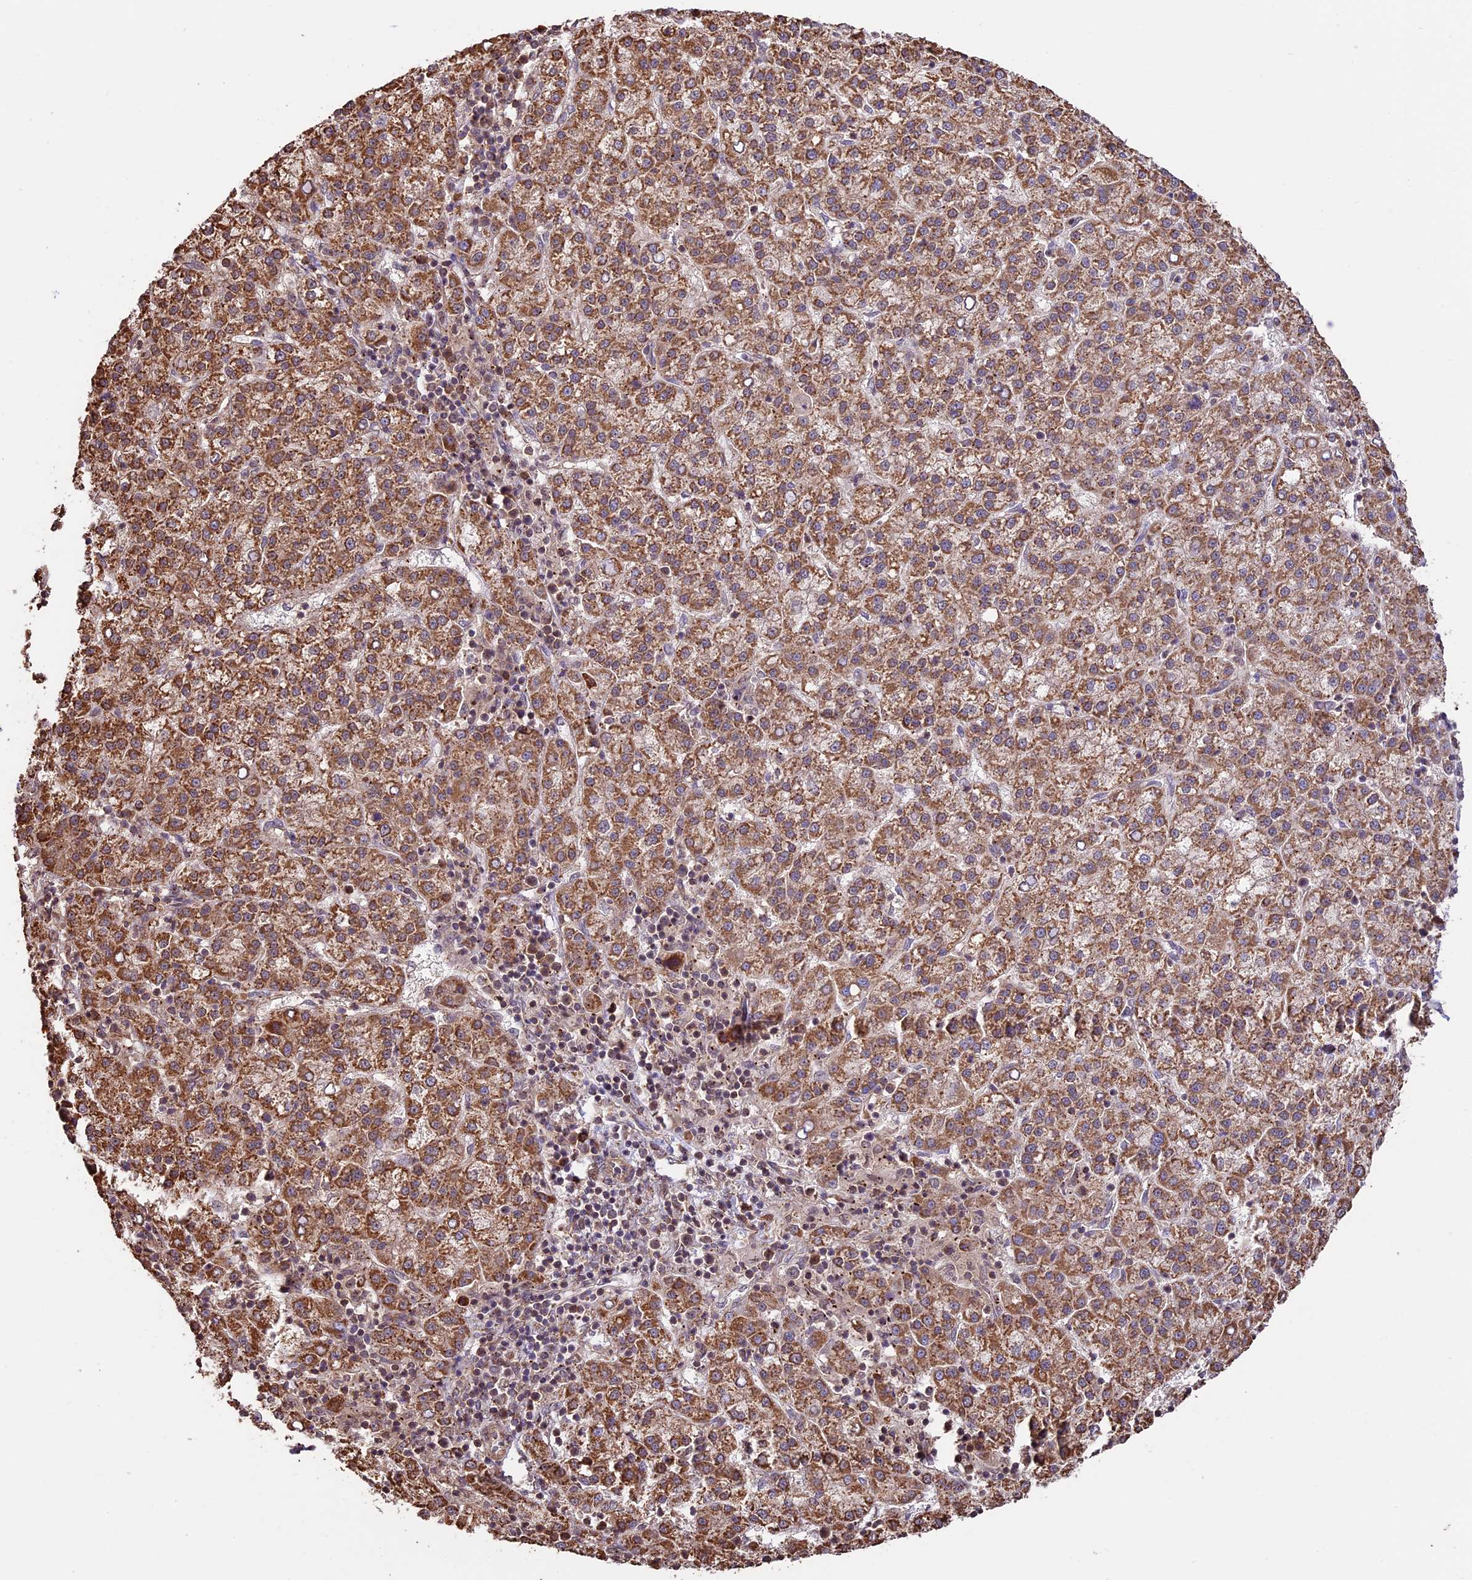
{"staining": {"intensity": "moderate", "quantity": ">75%", "location": "cytoplasmic/membranous"}, "tissue": "liver cancer", "cell_type": "Tumor cells", "image_type": "cancer", "snomed": [{"axis": "morphology", "description": "Carcinoma, Hepatocellular, NOS"}, {"axis": "topography", "description": "Liver"}], "caption": "This micrograph exhibits IHC staining of liver hepatocellular carcinoma, with medium moderate cytoplasmic/membranous staining in approximately >75% of tumor cells.", "gene": "BCAS4", "patient": {"sex": "female", "age": 58}}